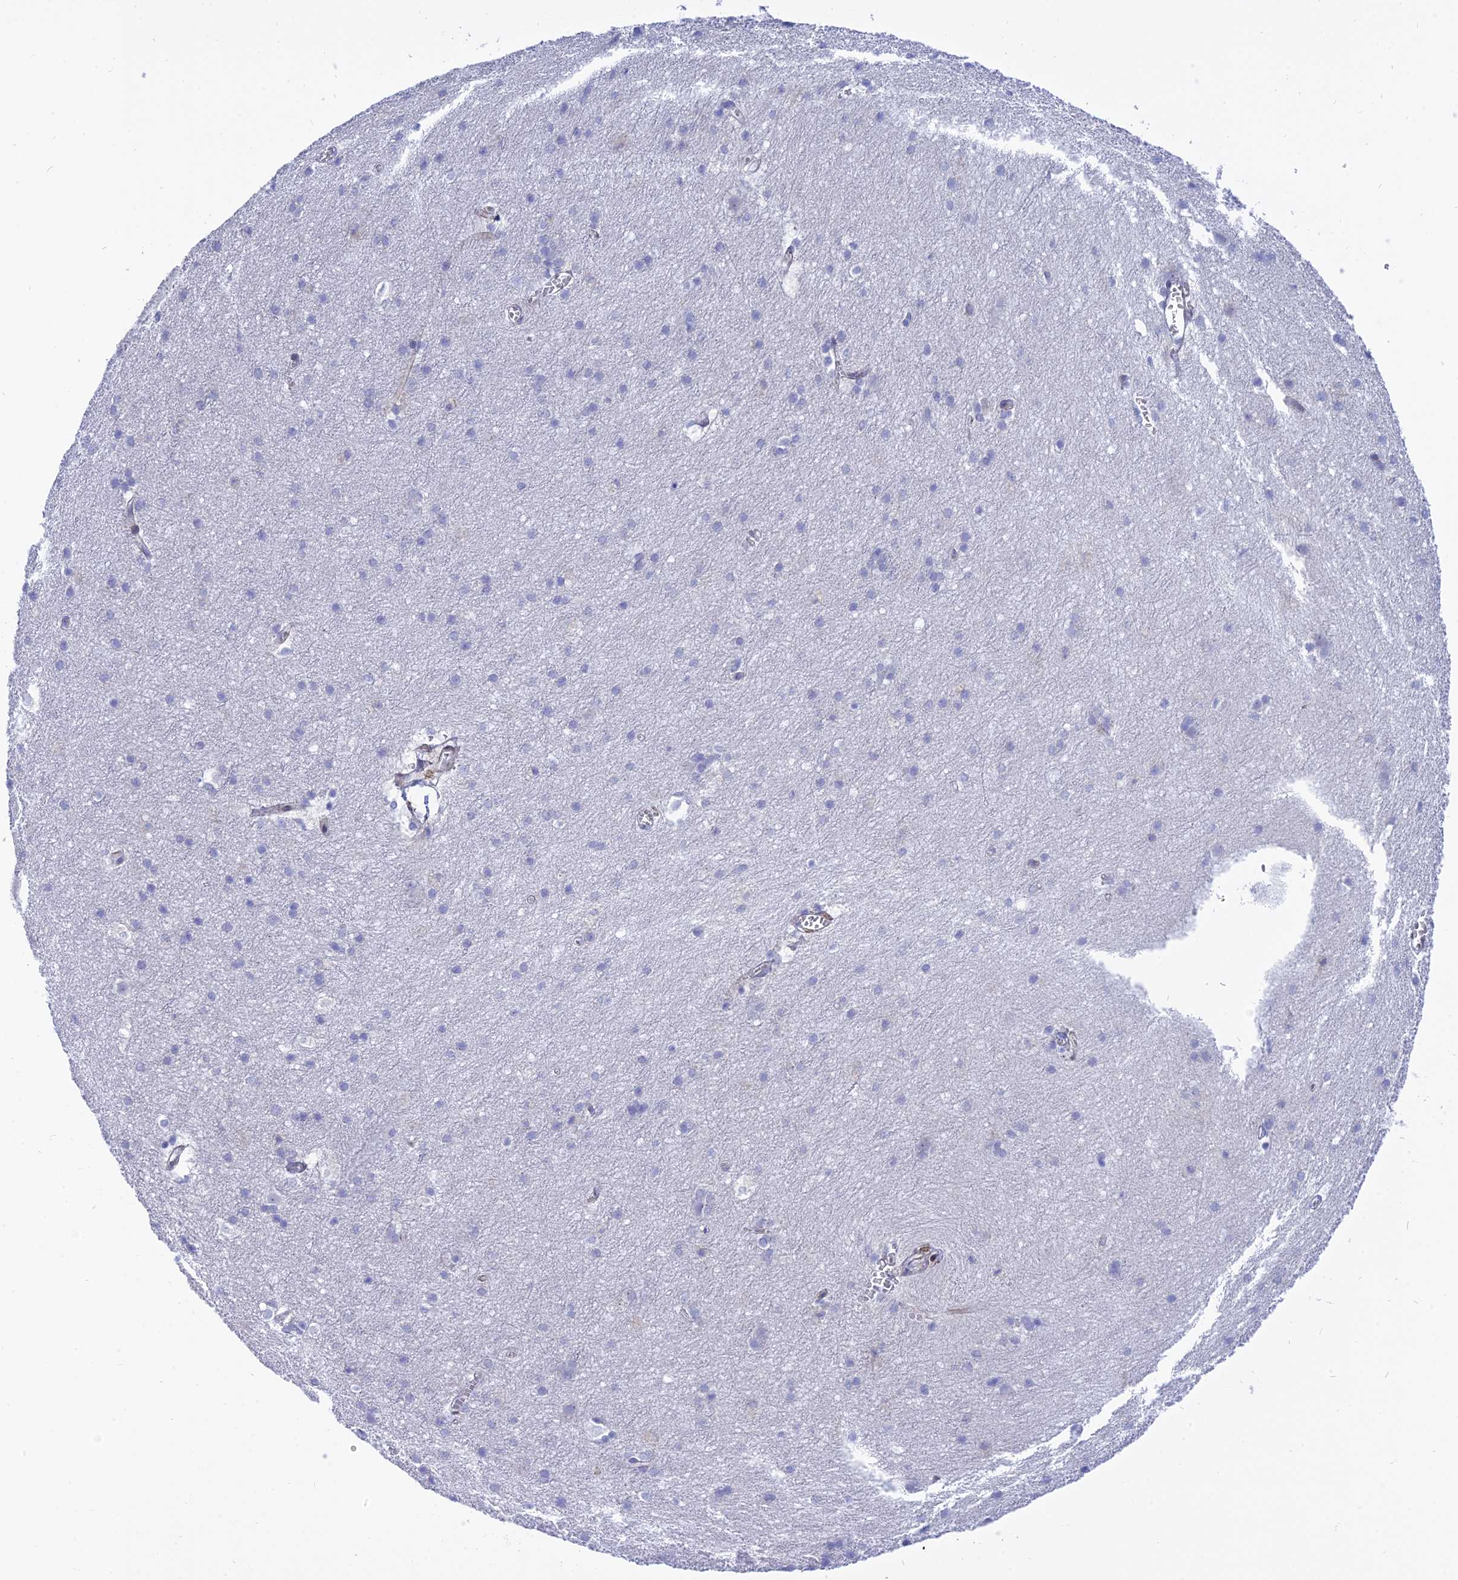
{"staining": {"intensity": "moderate", "quantity": "25%-75%", "location": "cytoplasmic/membranous"}, "tissue": "cerebral cortex", "cell_type": "Endothelial cells", "image_type": "normal", "snomed": [{"axis": "morphology", "description": "Normal tissue, NOS"}, {"axis": "topography", "description": "Cerebral cortex"}], "caption": "Immunohistochemistry (IHC) image of benign cerebral cortex: cerebral cortex stained using immunohistochemistry (IHC) shows medium levels of moderate protein expression localized specifically in the cytoplasmic/membranous of endothelial cells, appearing as a cytoplasmic/membranous brown color.", "gene": "MBD3L1", "patient": {"sex": "male", "age": 54}}